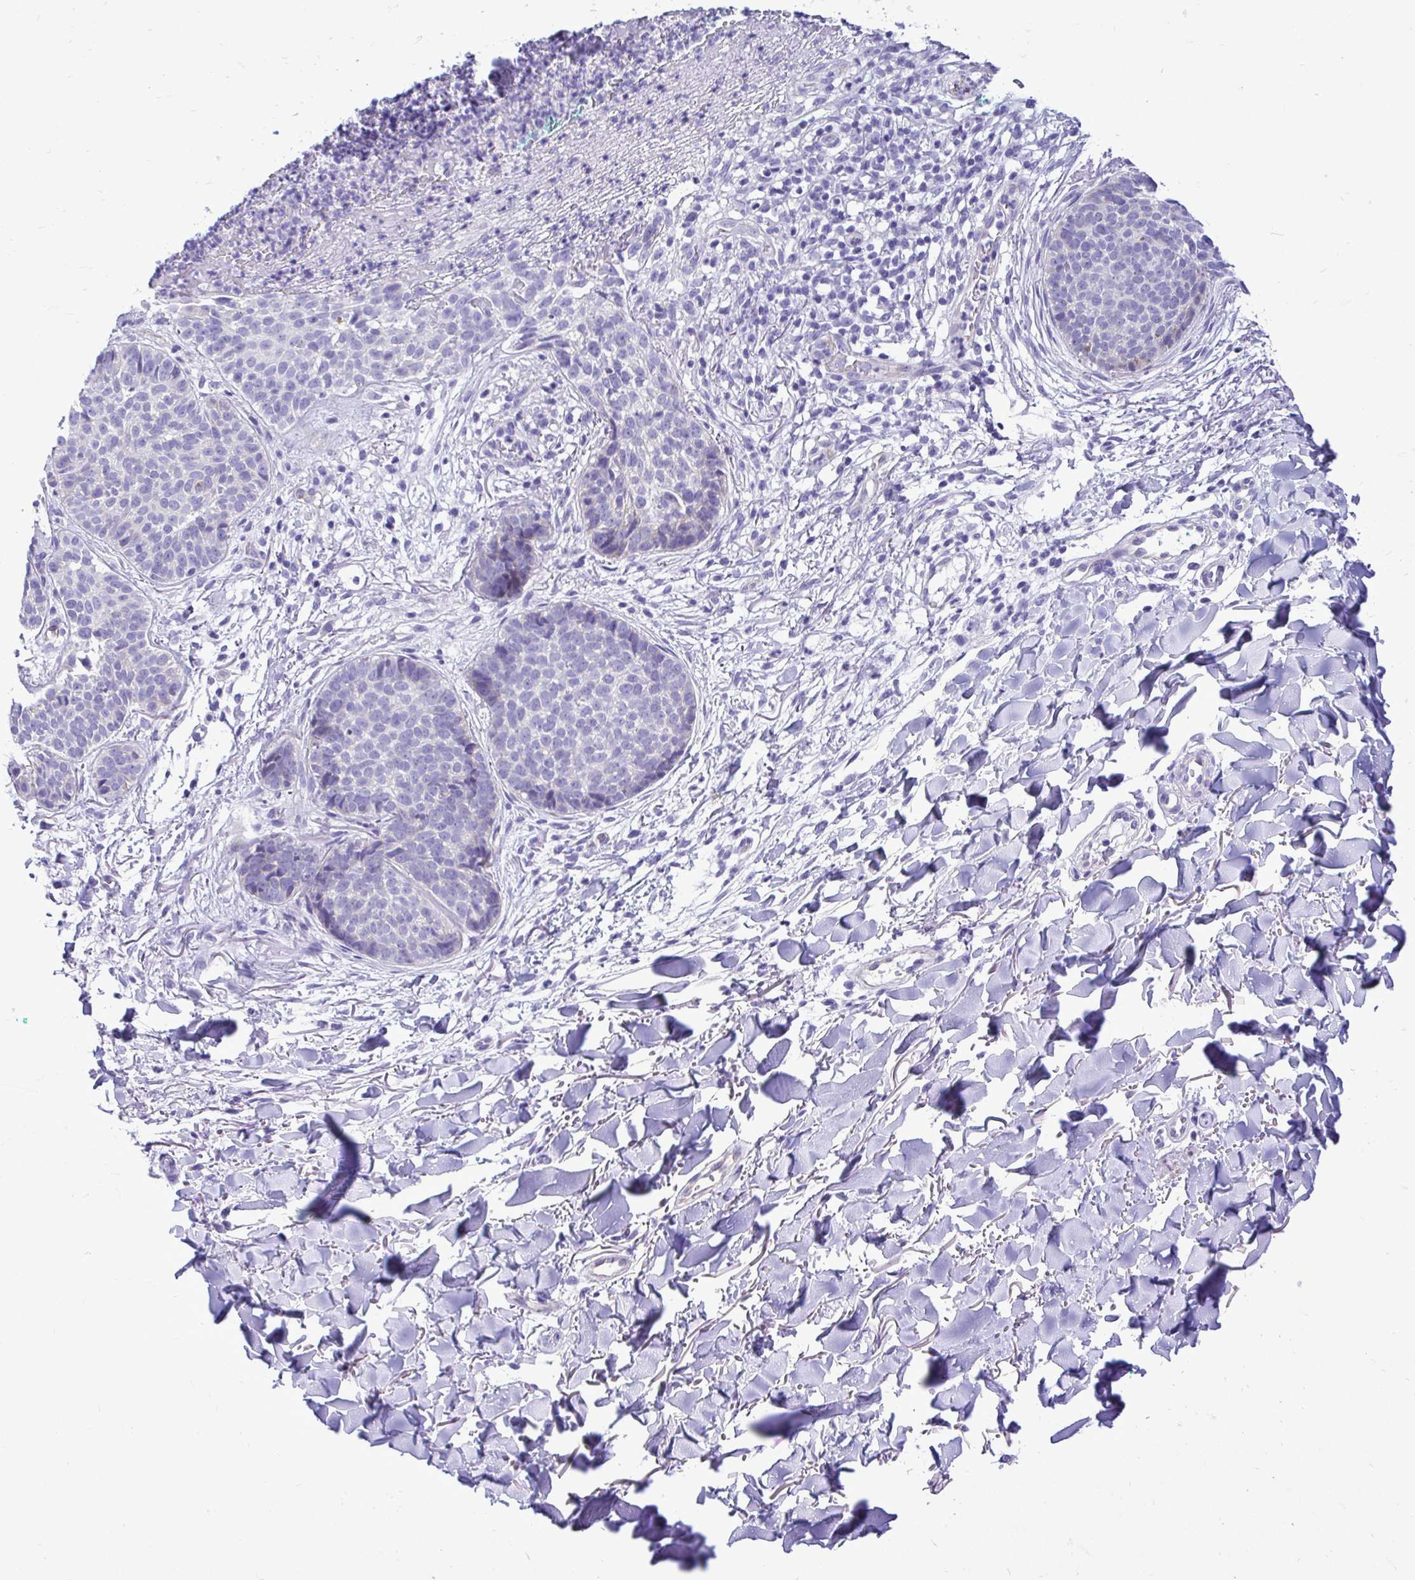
{"staining": {"intensity": "negative", "quantity": "none", "location": "none"}, "tissue": "skin cancer", "cell_type": "Tumor cells", "image_type": "cancer", "snomed": [{"axis": "morphology", "description": "Basal cell carcinoma"}, {"axis": "topography", "description": "Skin"}, {"axis": "topography", "description": "Skin of neck"}, {"axis": "topography", "description": "Skin of shoulder"}, {"axis": "topography", "description": "Skin of back"}], "caption": "An IHC histopathology image of basal cell carcinoma (skin) is shown. There is no staining in tumor cells of basal cell carcinoma (skin).", "gene": "ABCG2", "patient": {"sex": "male", "age": 80}}